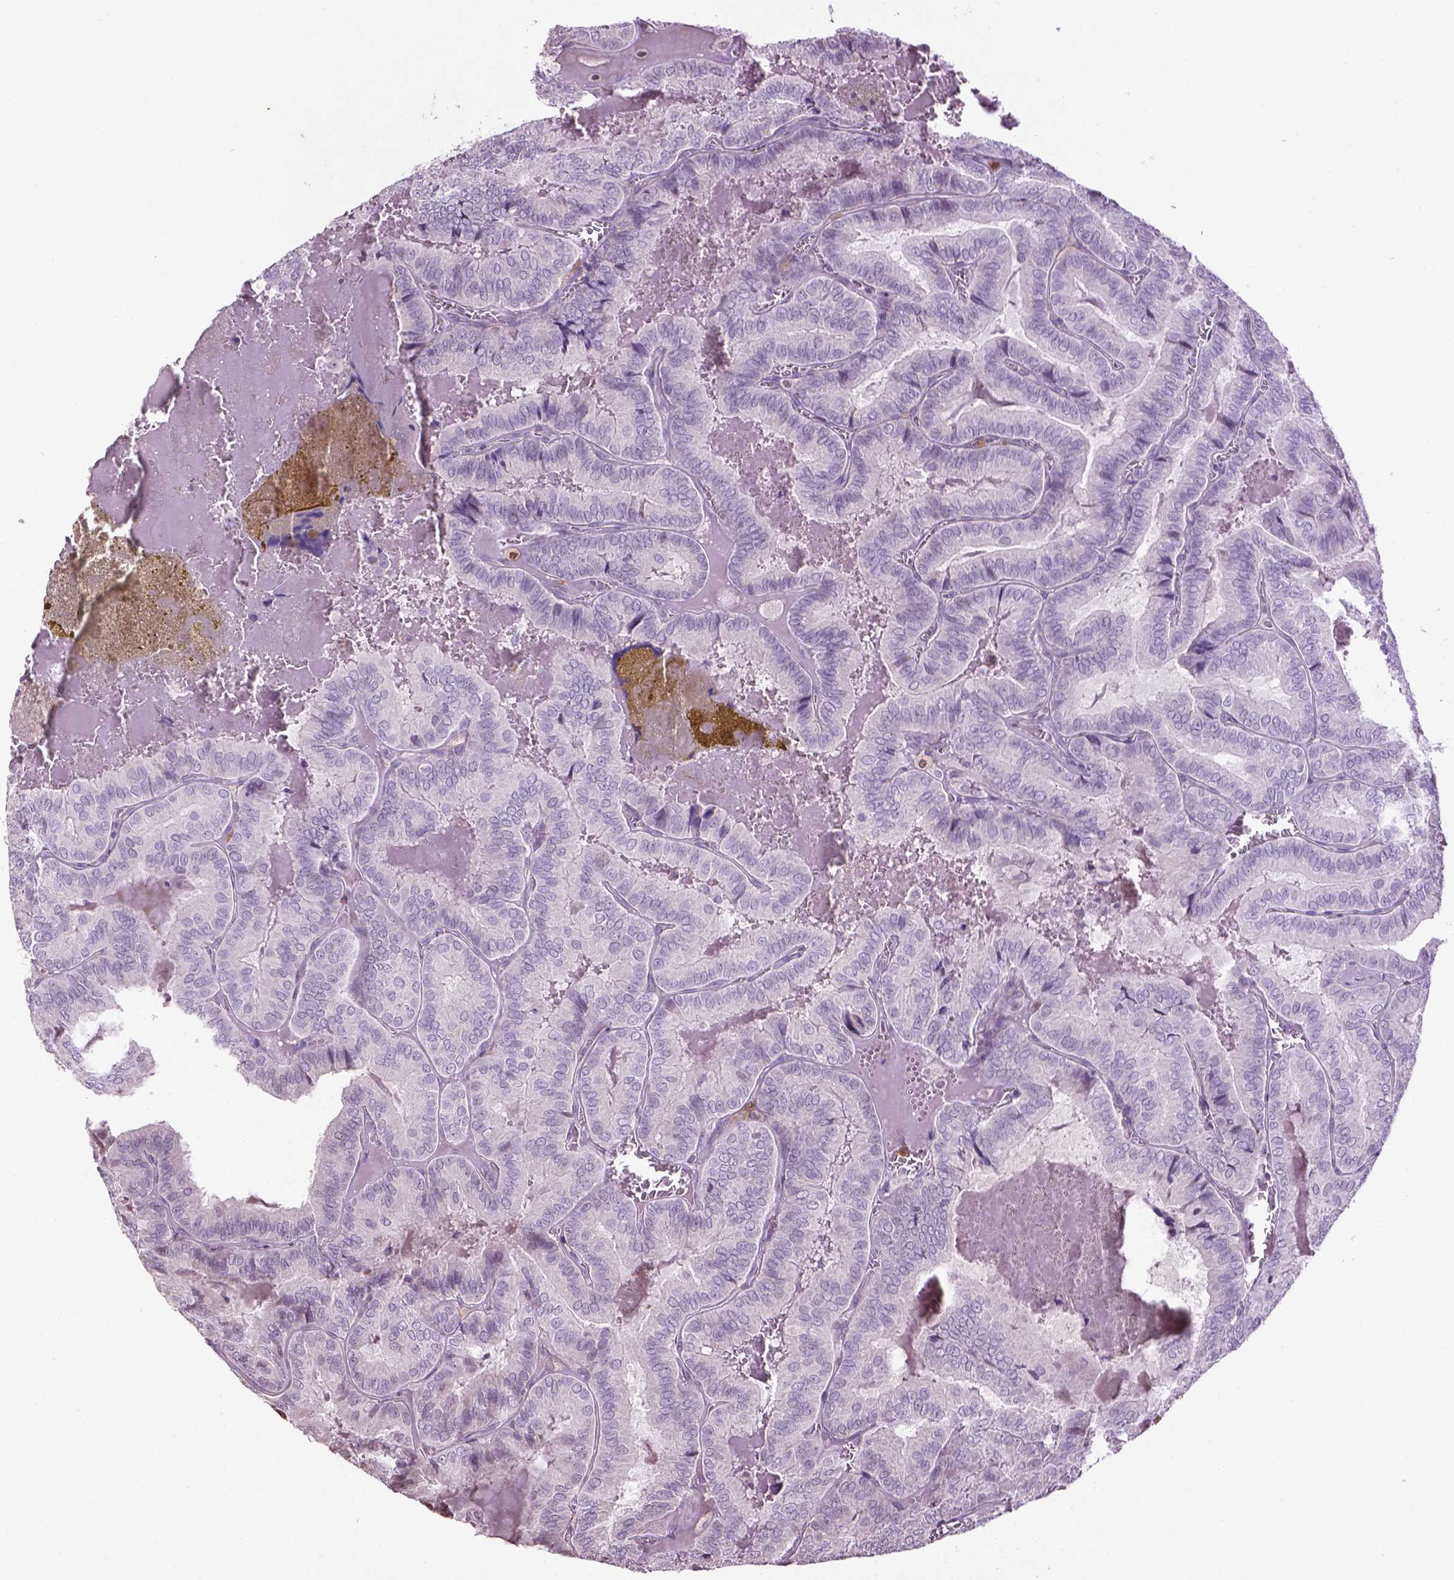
{"staining": {"intensity": "negative", "quantity": "none", "location": "none"}, "tissue": "thyroid cancer", "cell_type": "Tumor cells", "image_type": "cancer", "snomed": [{"axis": "morphology", "description": "Papillary adenocarcinoma, NOS"}, {"axis": "topography", "description": "Thyroid gland"}], "caption": "DAB immunohistochemical staining of papillary adenocarcinoma (thyroid) shows no significant staining in tumor cells. The staining is performed using DAB brown chromogen with nuclei counter-stained in using hematoxylin.", "gene": "NTNG2", "patient": {"sex": "female", "age": 75}}